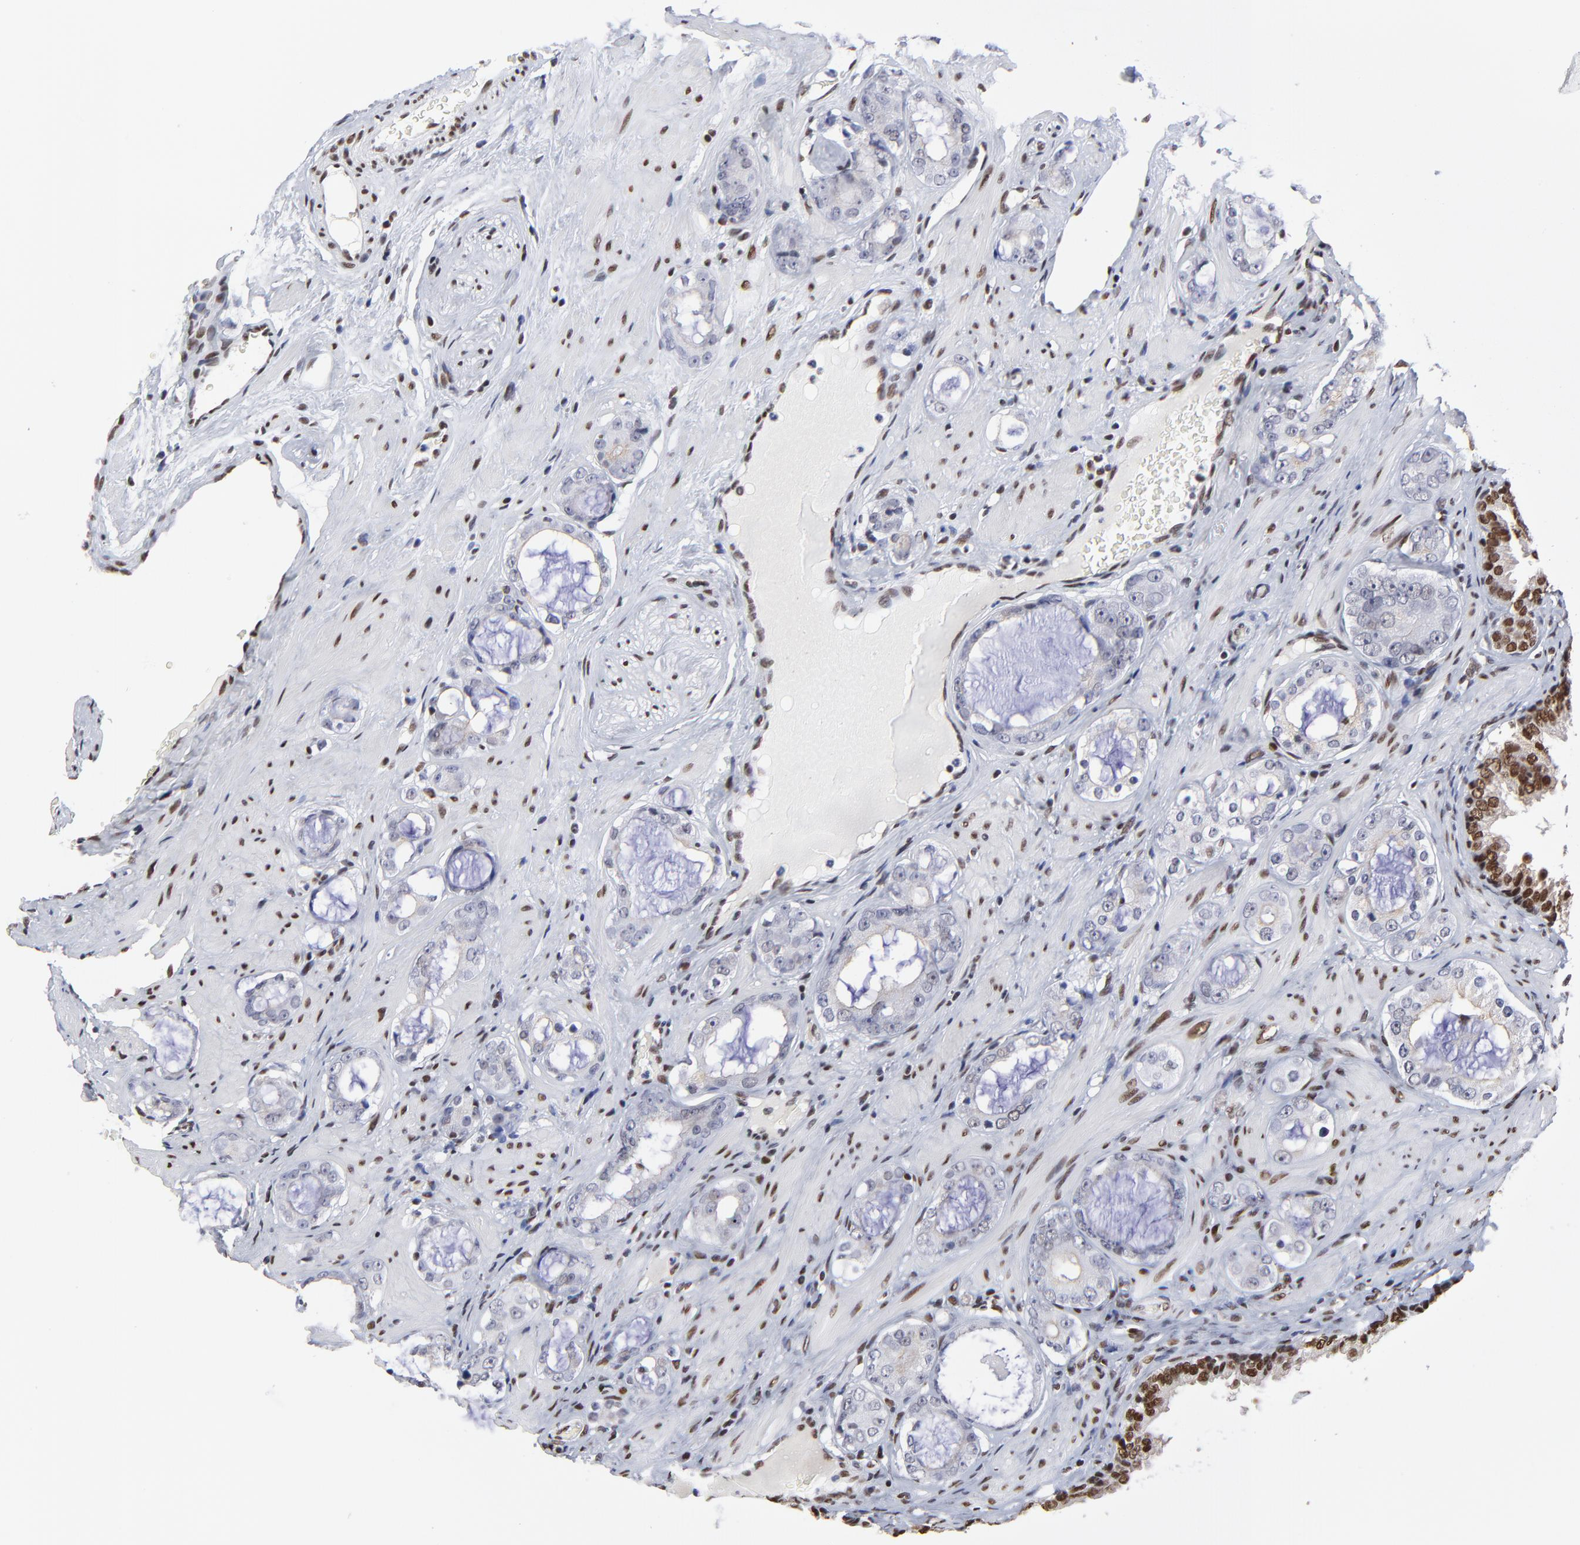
{"staining": {"intensity": "negative", "quantity": "none", "location": "none"}, "tissue": "prostate cancer", "cell_type": "Tumor cells", "image_type": "cancer", "snomed": [{"axis": "morphology", "description": "Adenocarcinoma, Medium grade"}, {"axis": "topography", "description": "Prostate"}], "caption": "This micrograph is of prostate cancer stained with immunohistochemistry (IHC) to label a protein in brown with the nuclei are counter-stained blue. There is no expression in tumor cells.", "gene": "ZMYM3", "patient": {"sex": "male", "age": 73}}